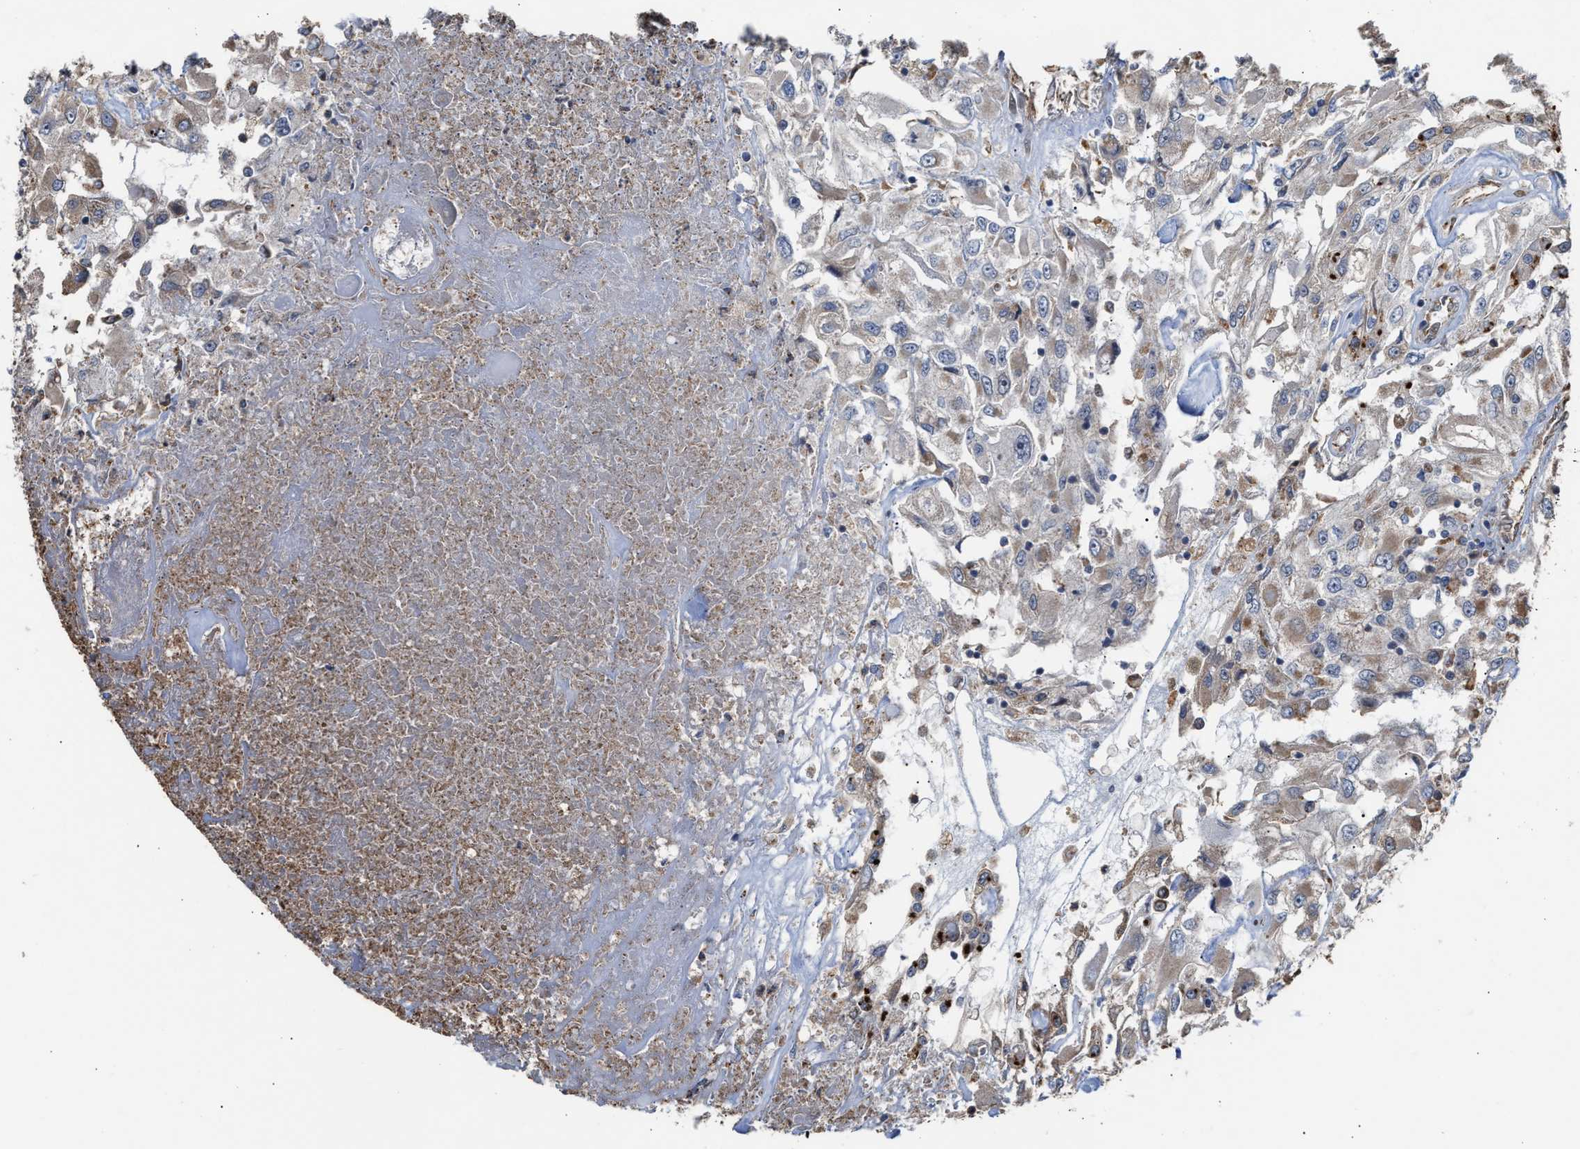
{"staining": {"intensity": "moderate", "quantity": "<25%", "location": "cytoplasmic/membranous"}, "tissue": "renal cancer", "cell_type": "Tumor cells", "image_type": "cancer", "snomed": [{"axis": "morphology", "description": "Adenocarcinoma, NOS"}, {"axis": "topography", "description": "Kidney"}], "caption": "IHC staining of renal cancer (adenocarcinoma), which reveals low levels of moderate cytoplasmic/membranous staining in about <25% of tumor cells indicating moderate cytoplasmic/membranous protein staining. The staining was performed using DAB (3,3'-diaminobenzidine) (brown) for protein detection and nuclei were counterstained in hematoxylin (blue).", "gene": "EXOSC2", "patient": {"sex": "female", "age": 52}}